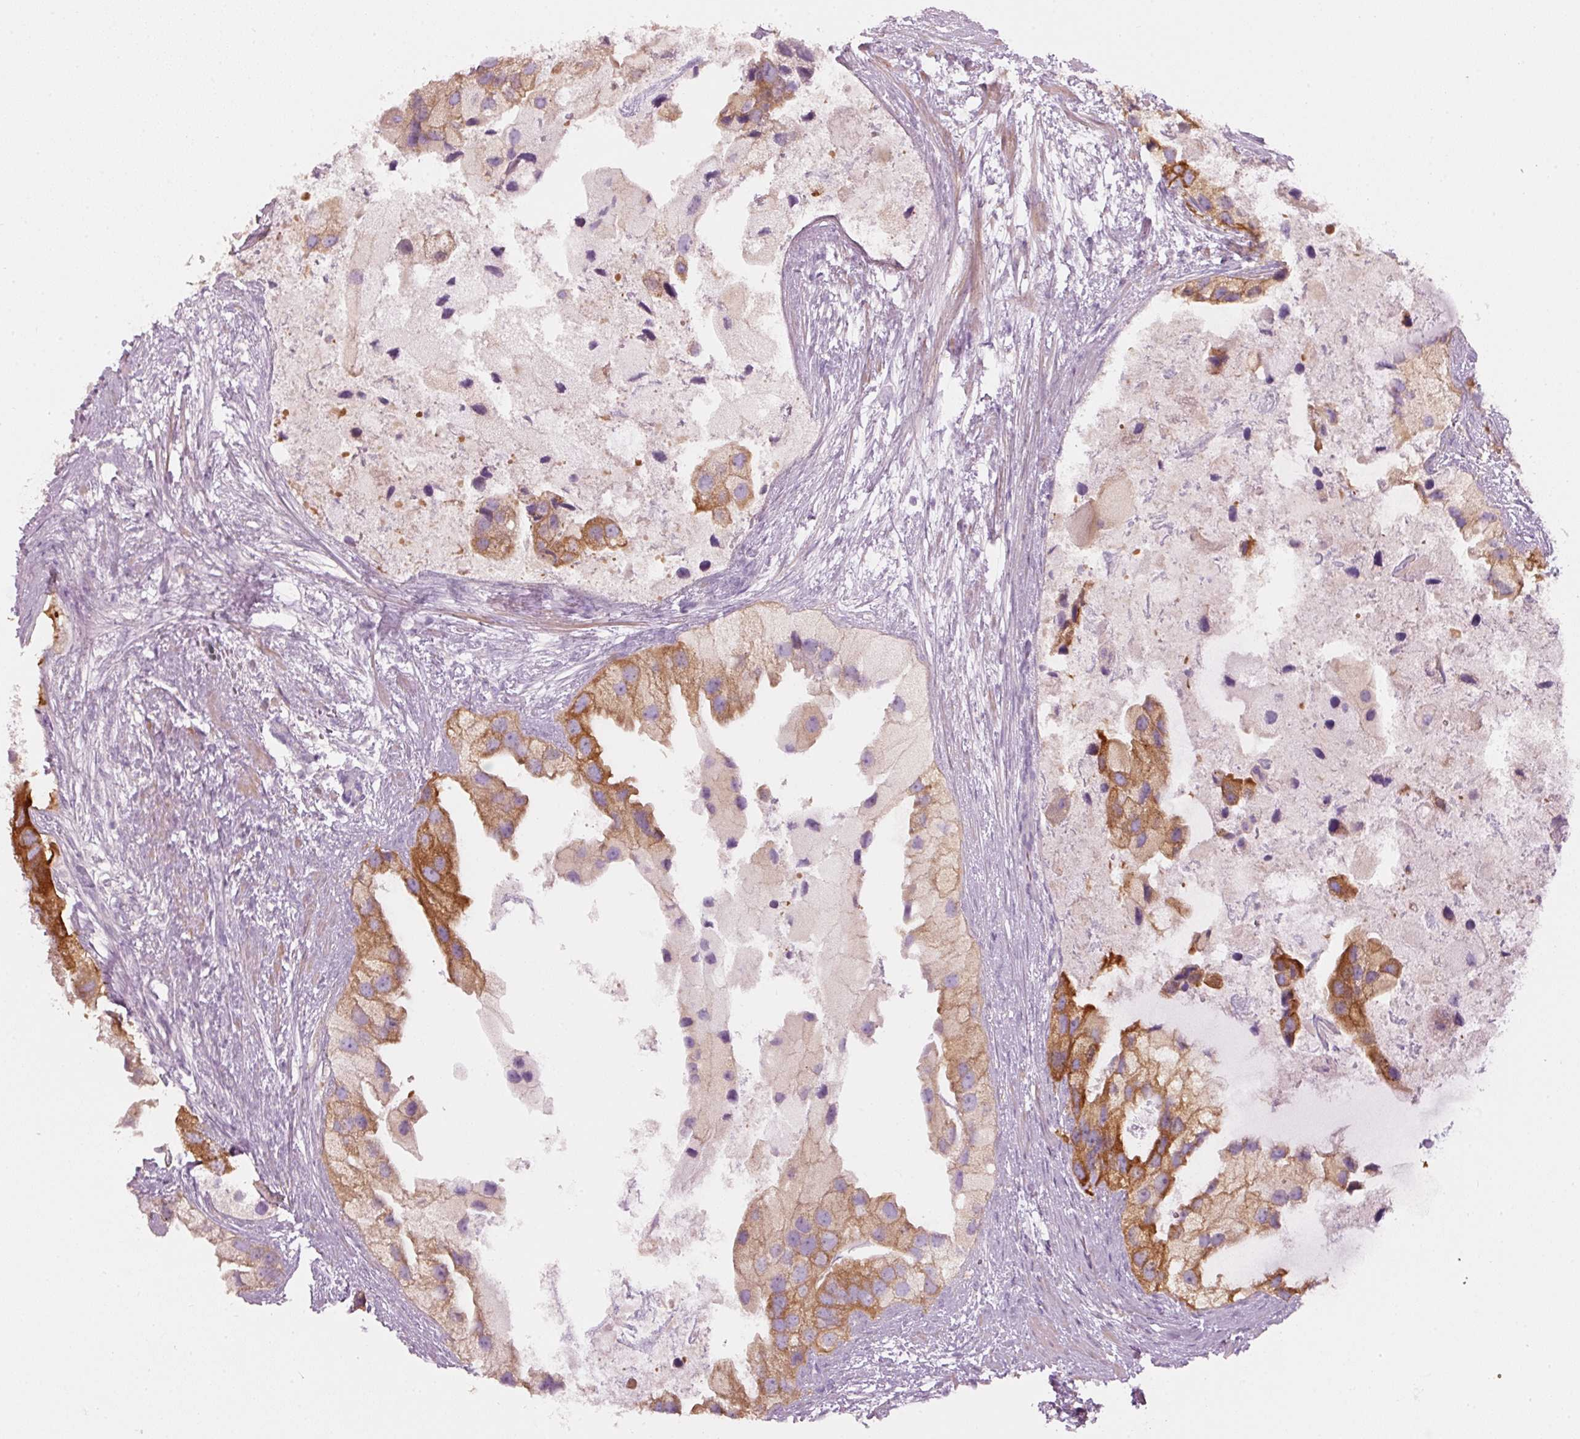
{"staining": {"intensity": "strong", "quantity": "<25%", "location": "cytoplasmic/membranous"}, "tissue": "prostate cancer", "cell_type": "Tumor cells", "image_type": "cancer", "snomed": [{"axis": "morphology", "description": "Adenocarcinoma, High grade"}, {"axis": "topography", "description": "Prostate"}], "caption": "About <25% of tumor cells in high-grade adenocarcinoma (prostate) reveal strong cytoplasmic/membranous protein staining as visualized by brown immunohistochemical staining.", "gene": "PDXDC1", "patient": {"sex": "male", "age": 62}}